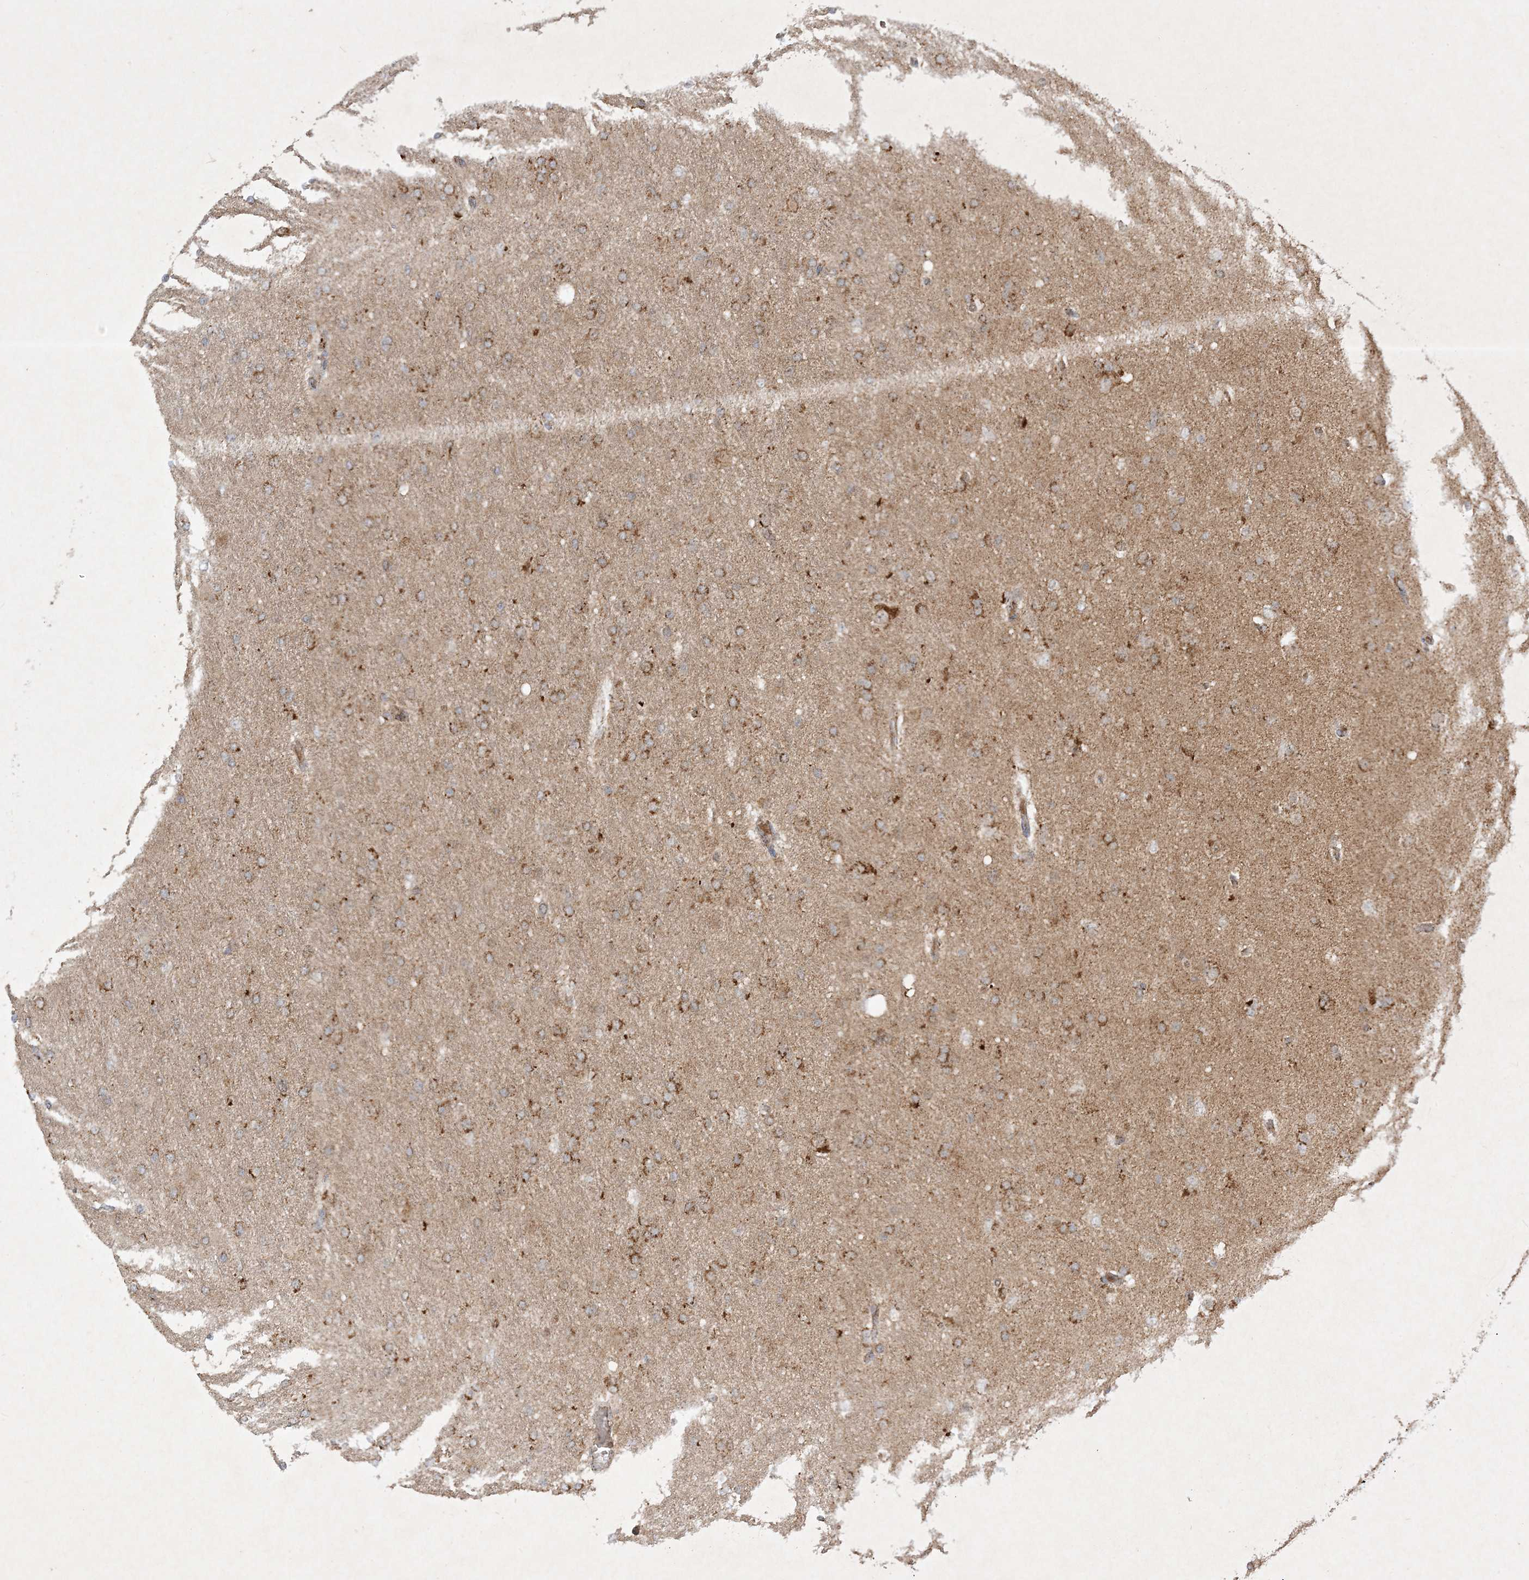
{"staining": {"intensity": "moderate", "quantity": ">75%", "location": "cytoplasmic/membranous"}, "tissue": "glioma", "cell_type": "Tumor cells", "image_type": "cancer", "snomed": [{"axis": "morphology", "description": "Glioma, malignant, High grade"}, {"axis": "topography", "description": "Cerebral cortex"}], "caption": "Human glioma stained with a protein marker demonstrates moderate staining in tumor cells.", "gene": "NDUFAF3", "patient": {"sex": "female", "age": 36}}